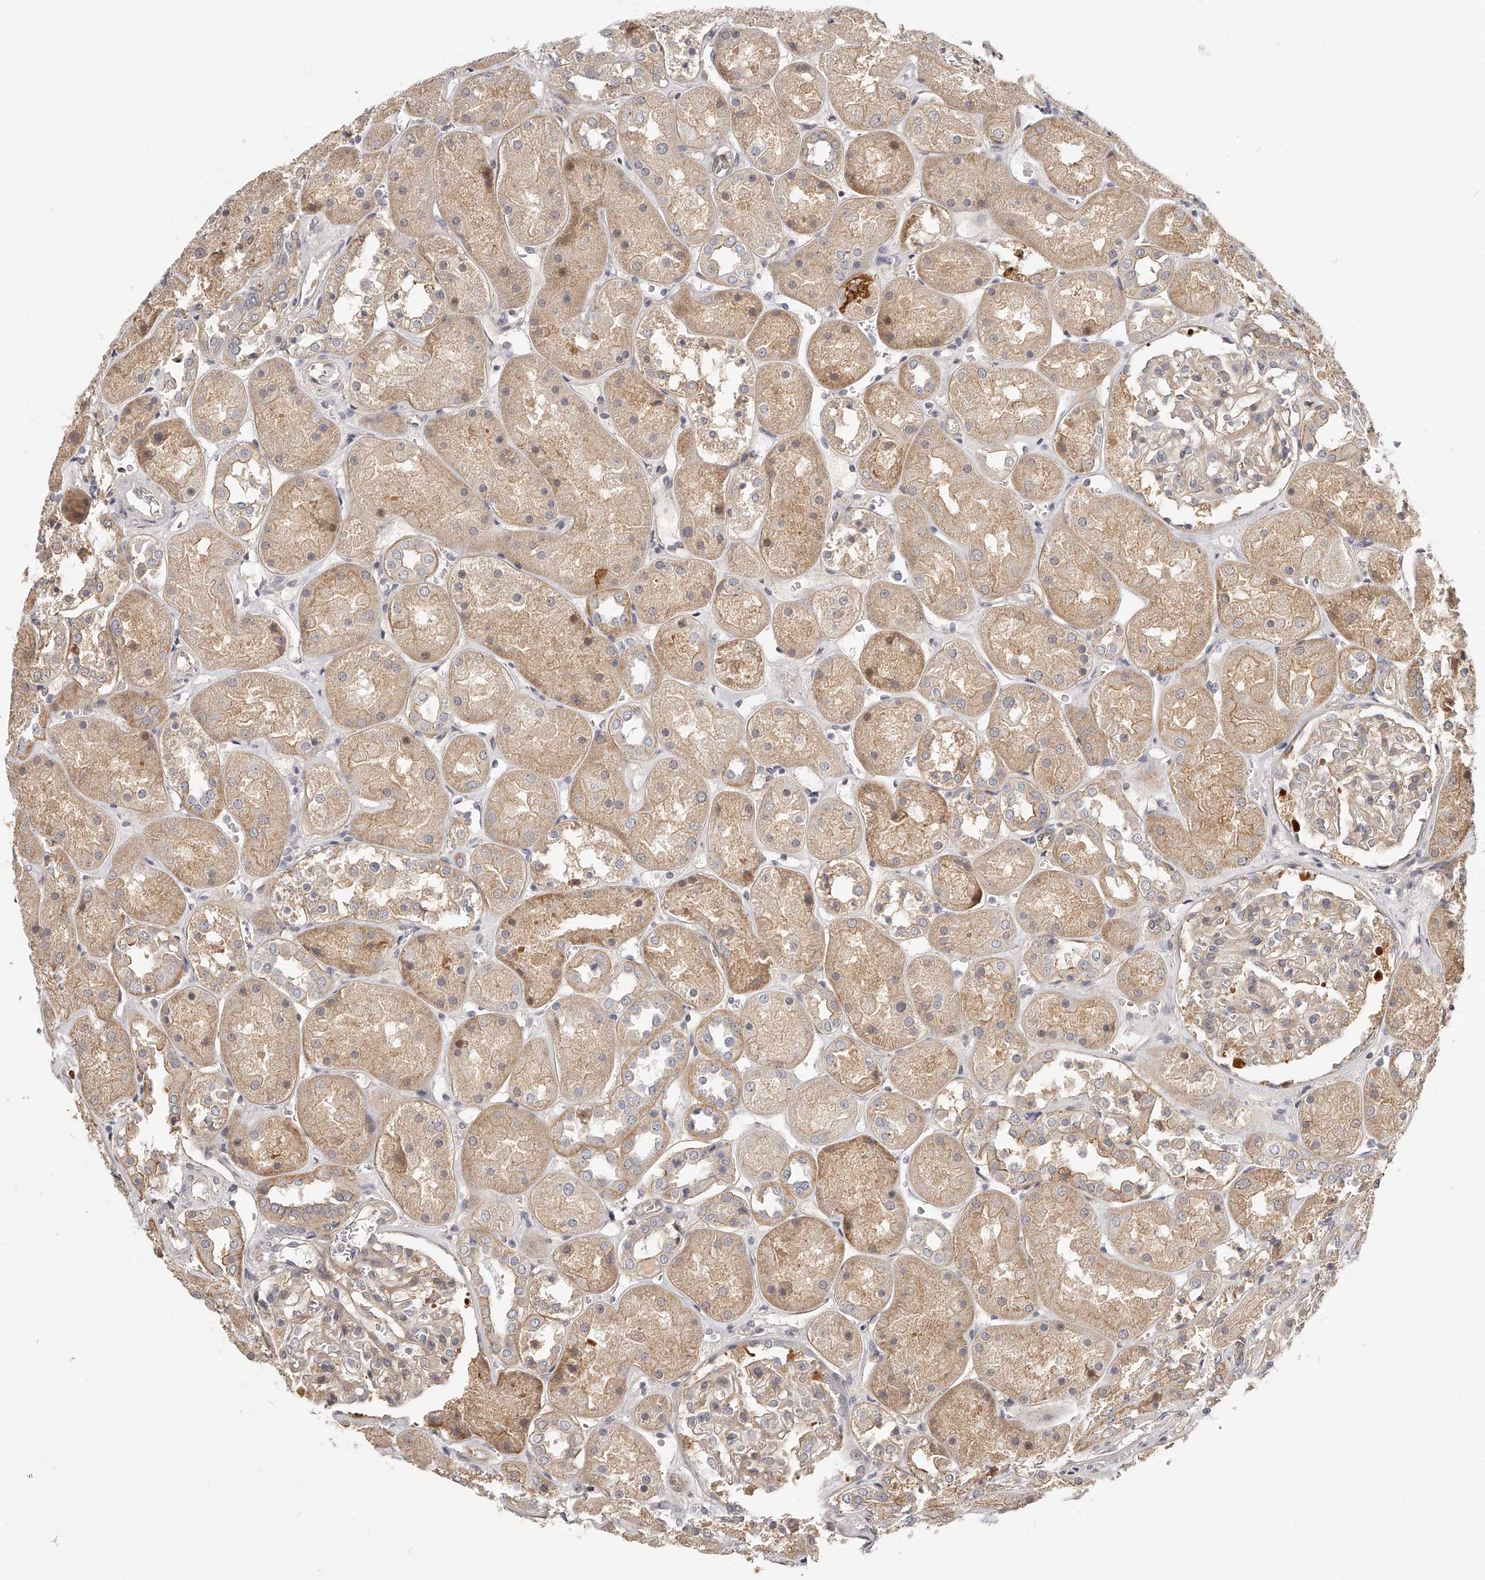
{"staining": {"intensity": "weak", "quantity": ">75%", "location": "cytoplasmic/membranous"}, "tissue": "kidney", "cell_type": "Cells in glomeruli", "image_type": "normal", "snomed": [{"axis": "morphology", "description": "Normal tissue, NOS"}, {"axis": "topography", "description": "Kidney"}], "caption": "Immunohistochemistry (IHC) image of benign human kidney stained for a protein (brown), which exhibits low levels of weak cytoplasmic/membranous positivity in about >75% of cells in glomeruli.", "gene": "ZNF582", "patient": {"sex": "male", "age": 70}}